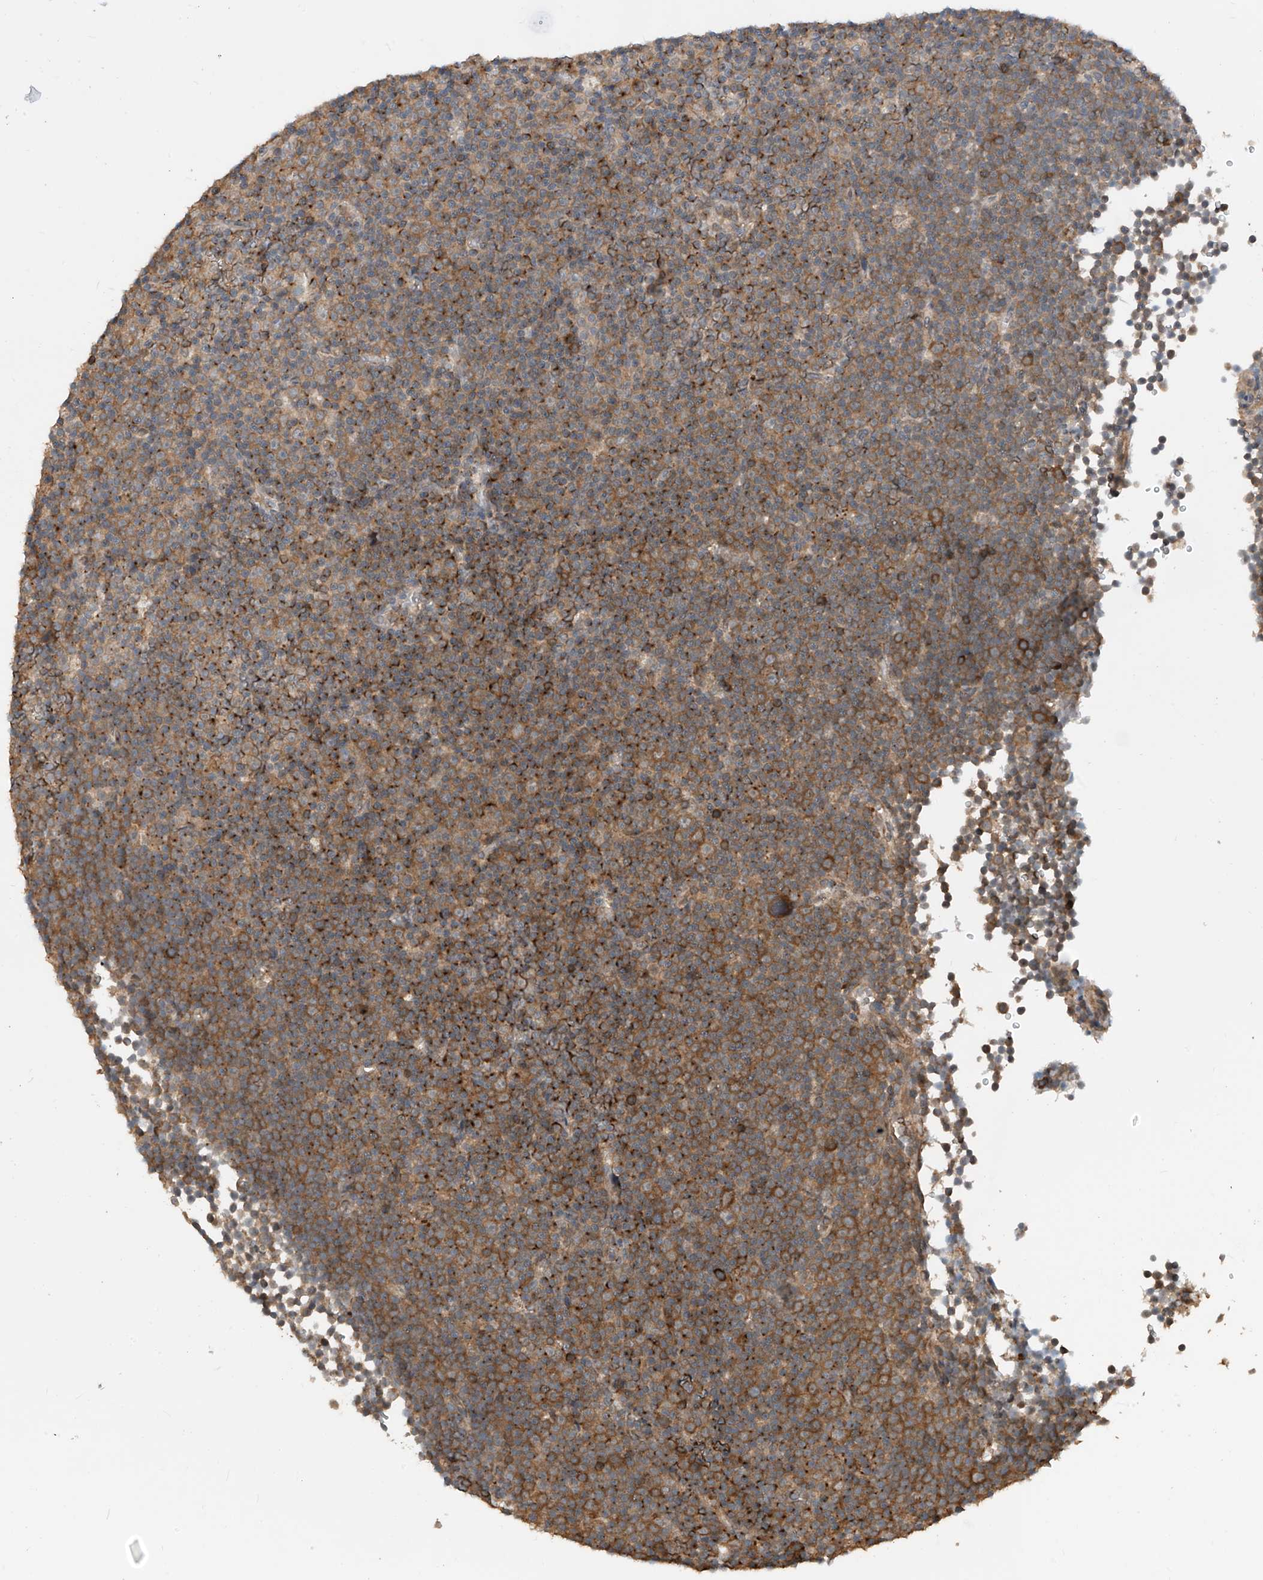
{"staining": {"intensity": "moderate", "quantity": ">75%", "location": "cytoplasmic/membranous"}, "tissue": "lymphoma", "cell_type": "Tumor cells", "image_type": "cancer", "snomed": [{"axis": "morphology", "description": "Malignant lymphoma, non-Hodgkin's type, Low grade"}, {"axis": "topography", "description": "Lymph node"}], "caption": "There is medium levels of moderate cytoplasmic/membranous positivity in tumor cells of malignant lymphoma, non-Hodgkin's type (low-grade), as demonstrated by immunohistochemical staining (brown color).", "gene": "RPAIN", "patient": {"sex": "female", "age": 67}}